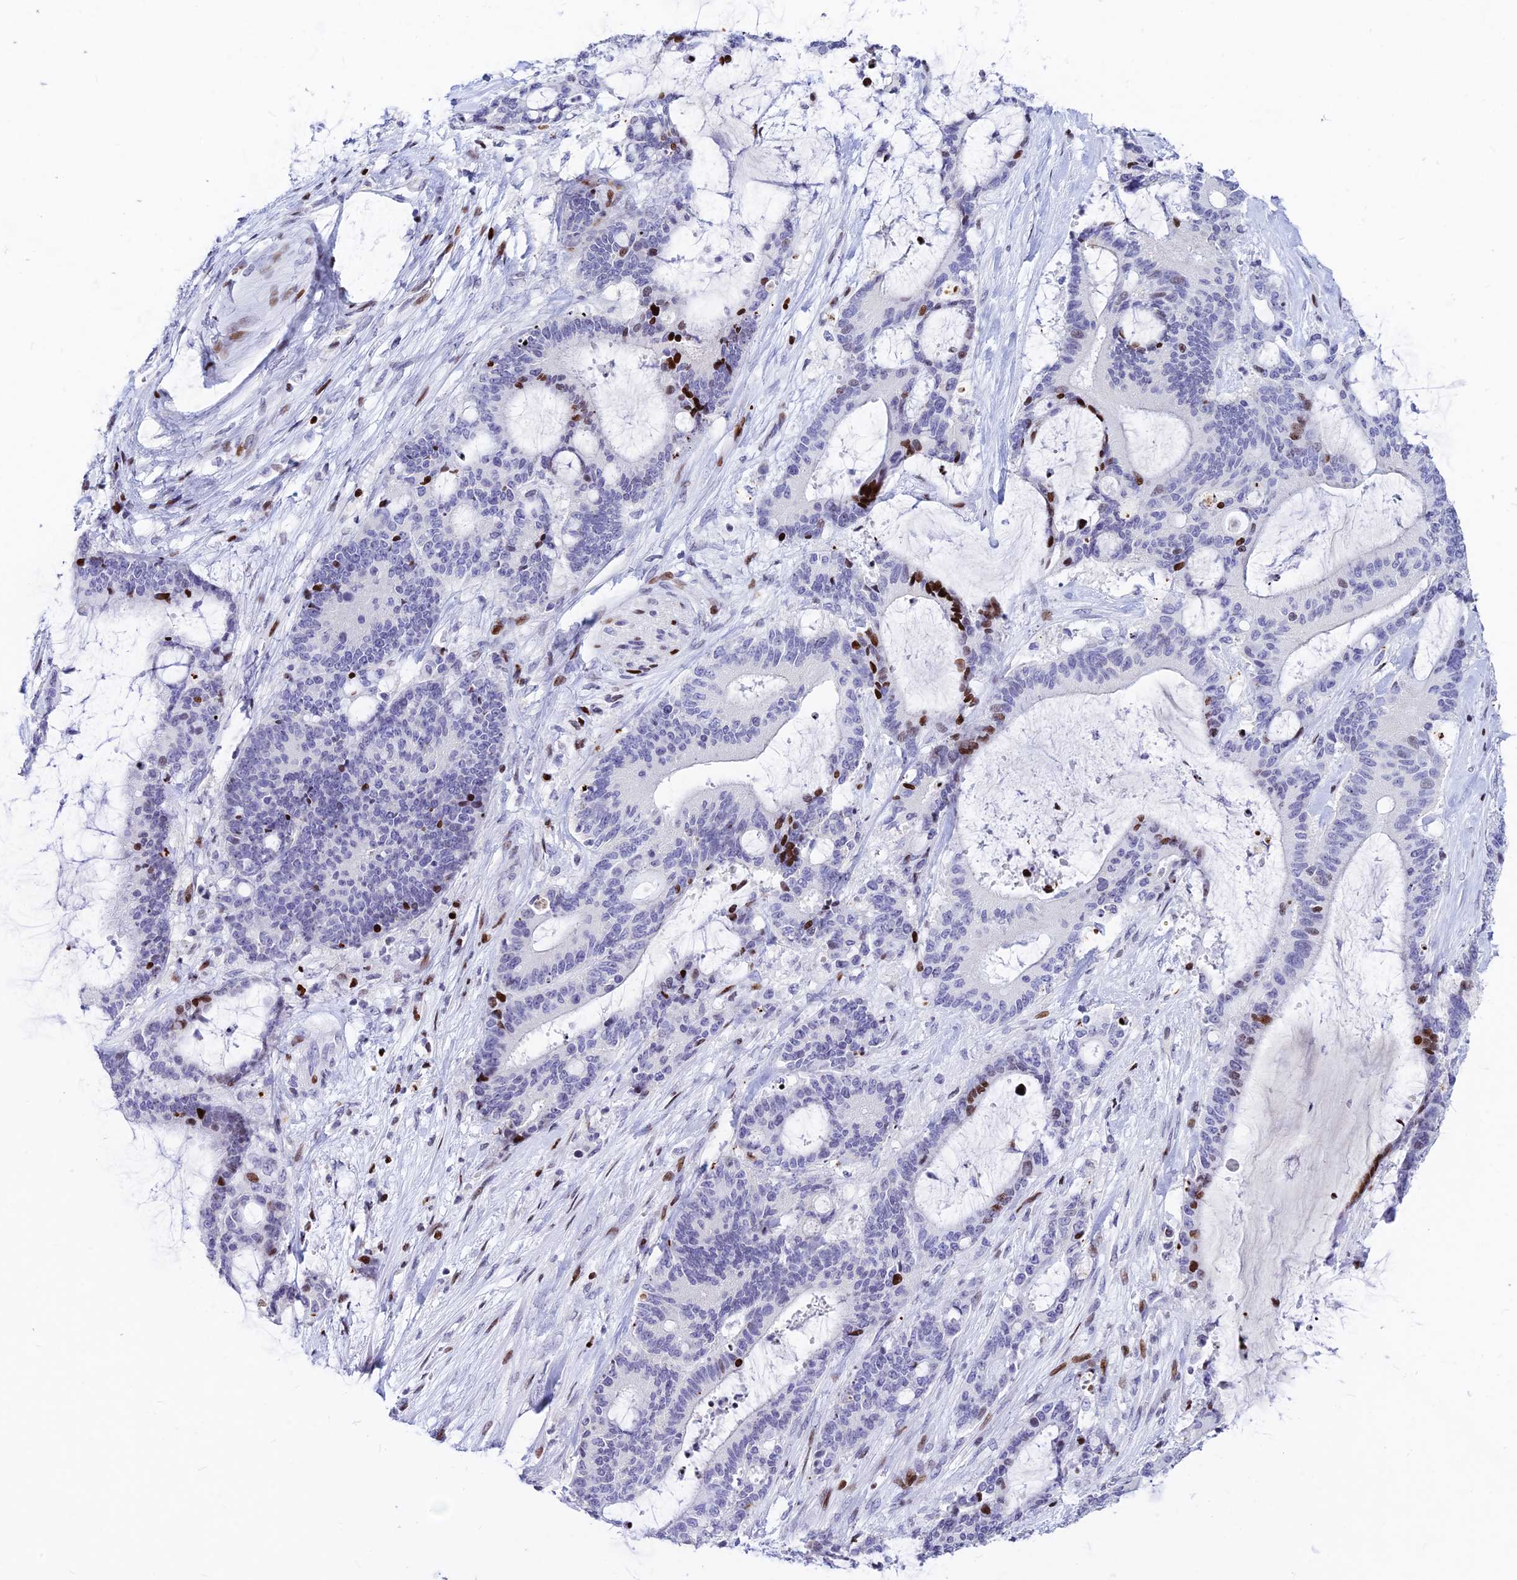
{"staining": {"intensity": "strong", "quantity": "<25%", "location": "nuclear"}, "tissue": "liver cancer", "cell_type": "Tumor cells", "image_type": "cancer", "snomed": [{"axis": "morphology", "description": "Normal tissue, NOS"}, {"axis": "morphology", "description": "Cholangiocarcinoma"}, {"axis": "topography", "description": "Liver"}, {"axis": "topography", "description": "Peripheral nerve tissue"}], "caption": "Immunohistochemistry (IHC) image of human liver cancer (cholangiocarcinoma) stained for a protein (brown), which displays medium levels of strong nuclear positivity in about <25% of tumor cells.", "gene": "PRPS1", "patient": {"sex": "female", "age": 73}}